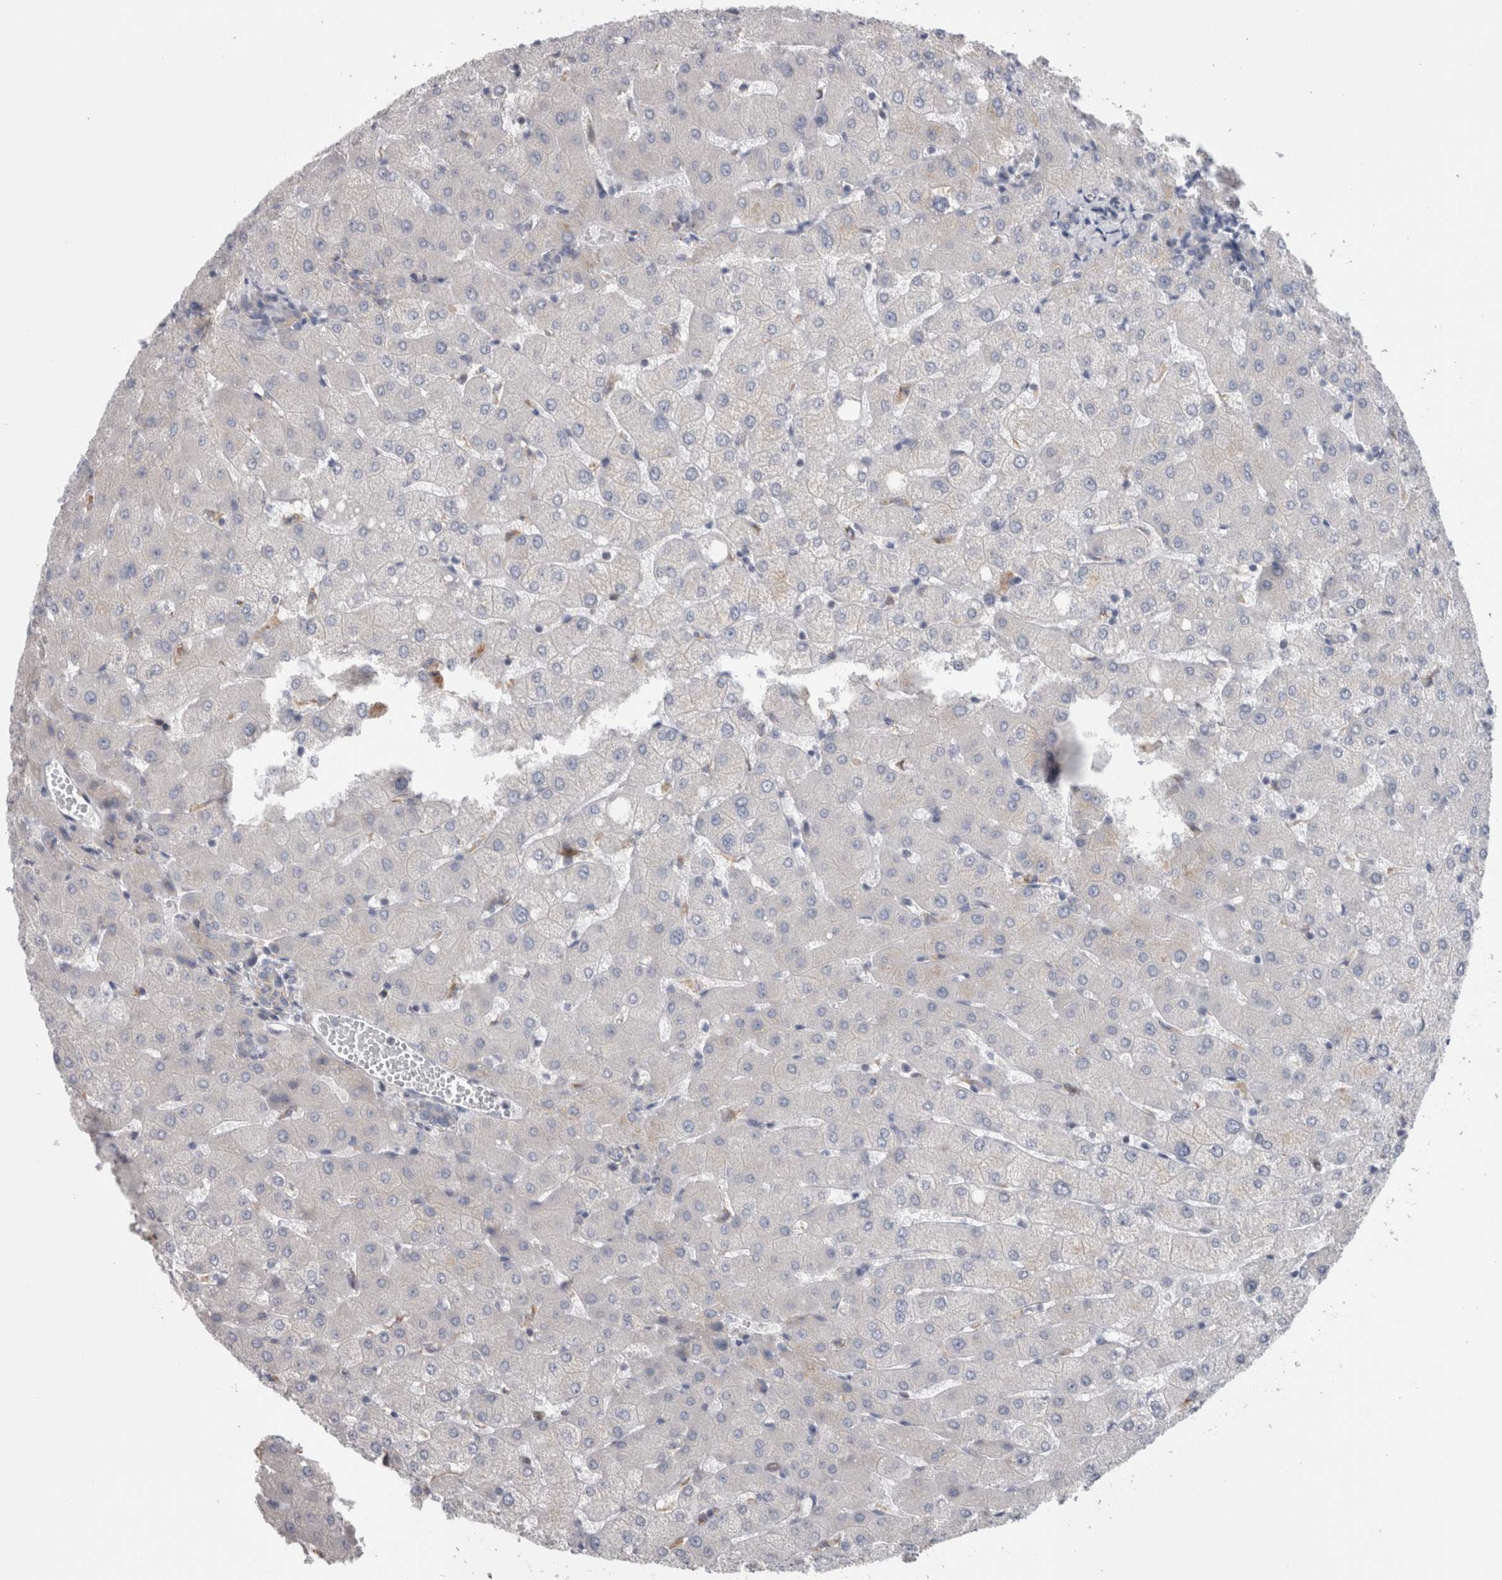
{"staining": {"intensity": "negative", "quantity": "none", "location": "none"}, "tissue": "liver", "cell_type": "Cholangiocytes", "image_type": "normal", "snomed": [{"axis": "morphology", "description": "Normal tissue, NOS"}, {"axis": "topography", "description": "Liver"}], "caption": "Immunohistochemical staining of unremarkable liver reveals no significant positivity in cholangiocytes. (DAB (3,3'-diaminobenzidine) IHC visualized using brightfield microscopy, high magnification).", "gene": "GDAP1", "patient": {"sex": "female", "age": 54}}